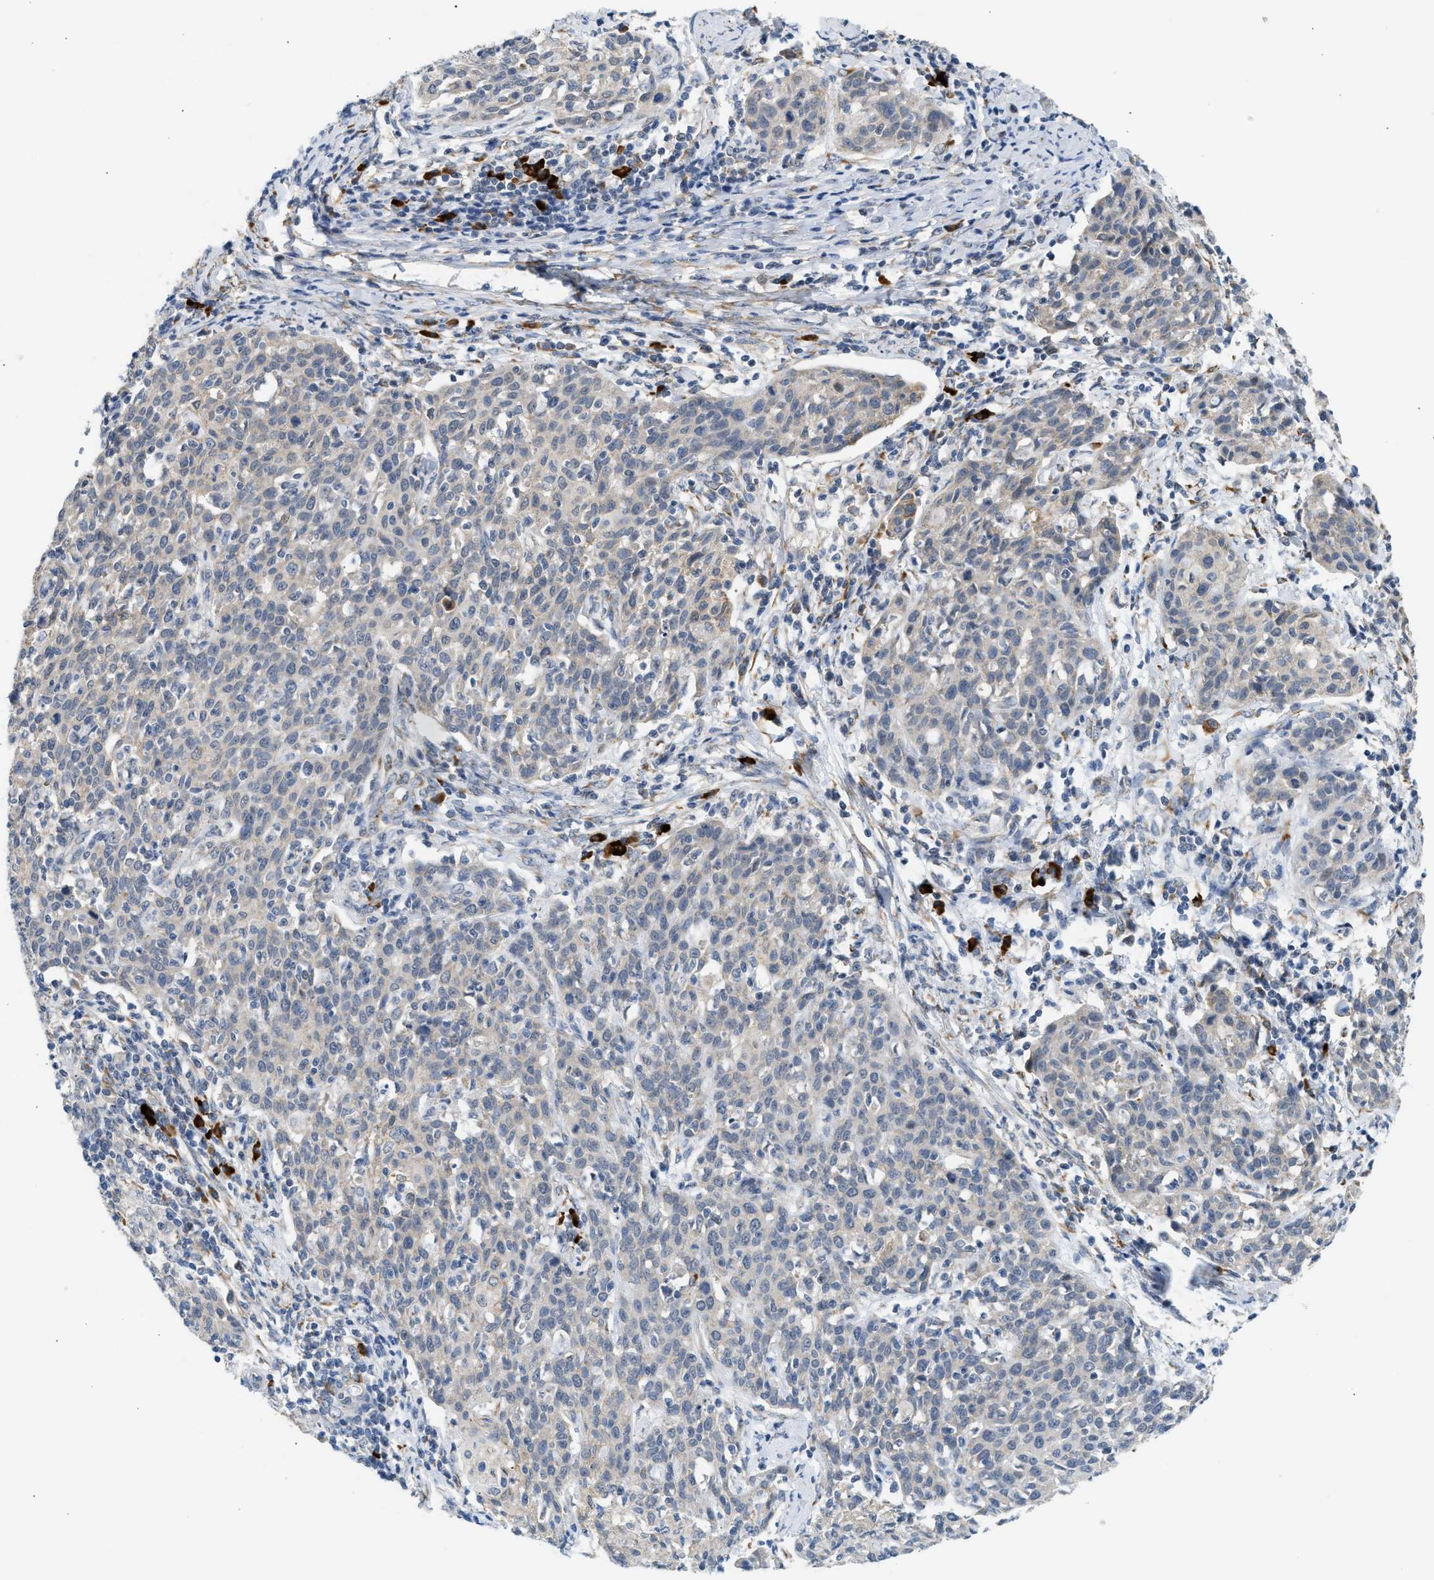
{"staining": {"intensity": "weak", "quantity": "<25%", "location": "cytoplasmic/membranous"}, "tissue": "cervical cancer", "cell_type": "Tumor cells", "image_type": "cancer", "snomed": [{"axis": "morphology", "description": "Squamous cell carcinoma, NOS"}, {"axis": "topography", "description": "Cervix"}], "caption": "A histopathology image of human cervical cancer is negative for staining in tumor cells. (DAB (3,3'-diaminobenzidine) immunohistochemistry (IHC) visualized using brightfield microscopy, high magnification).", "gene": "KCNC2", "patient": {"sex": "female", "age": 38}}